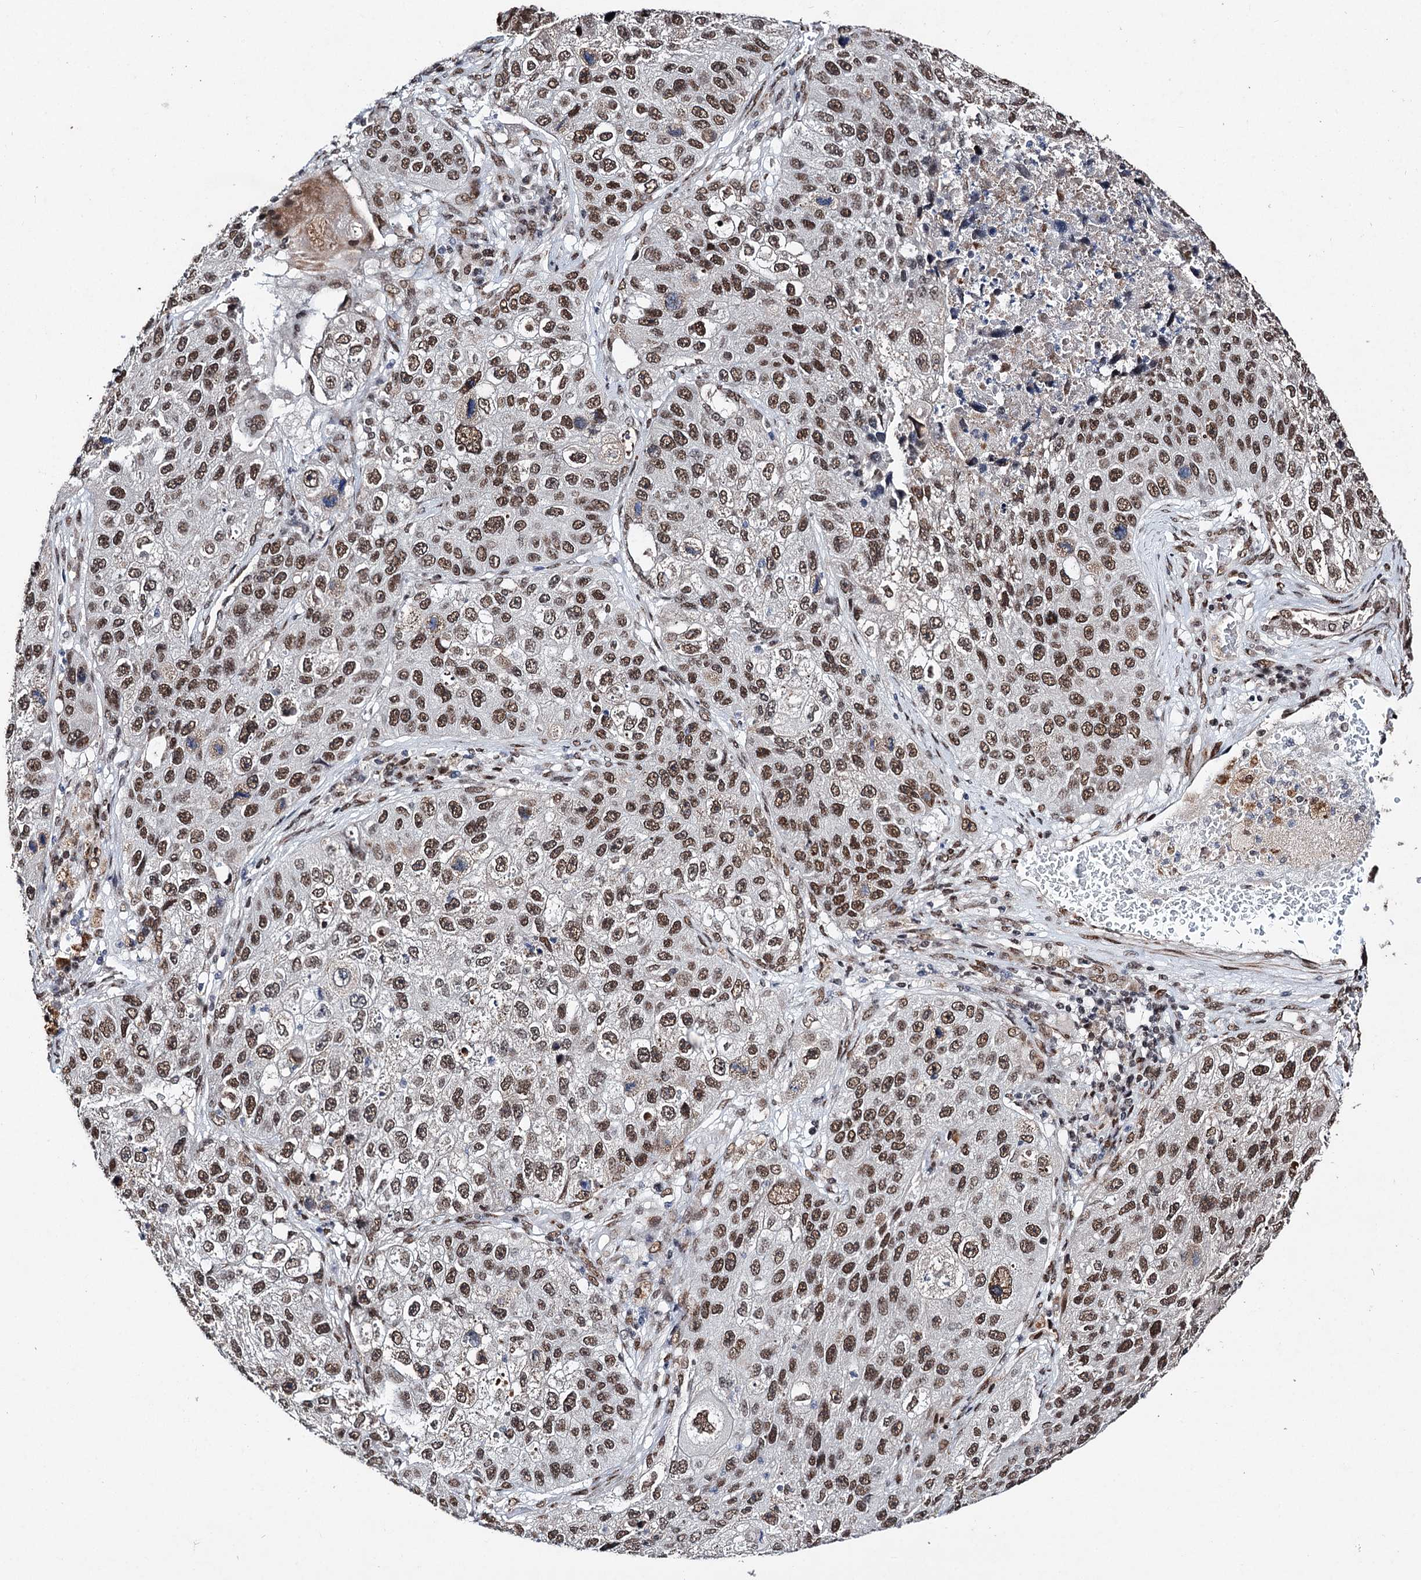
{"staining": {"intensity": "moderate", "quantity": ">75%", "location": "nuclear"}, "tissue": "lung cancer", "cell_type": "Tumor cells", "image_type": "cancer", "snomed": [{"axis": "morphology", "description": "Squamous cell carcinoma, NOS"}, {"axis": "topography", "description": "Lung"}], "caption": "Immunohistochemical staining of lung squamous cell carcinoma reveals medium levels of moderate nuclear positivity in approximately >75% of tumor cells. Using DAB (brown) and hematoxylin (blue) stains, captured at high magnification using brightfield microscopy.", "gene": "MATR3", "patient": {"sex": "male", "age": 61}}